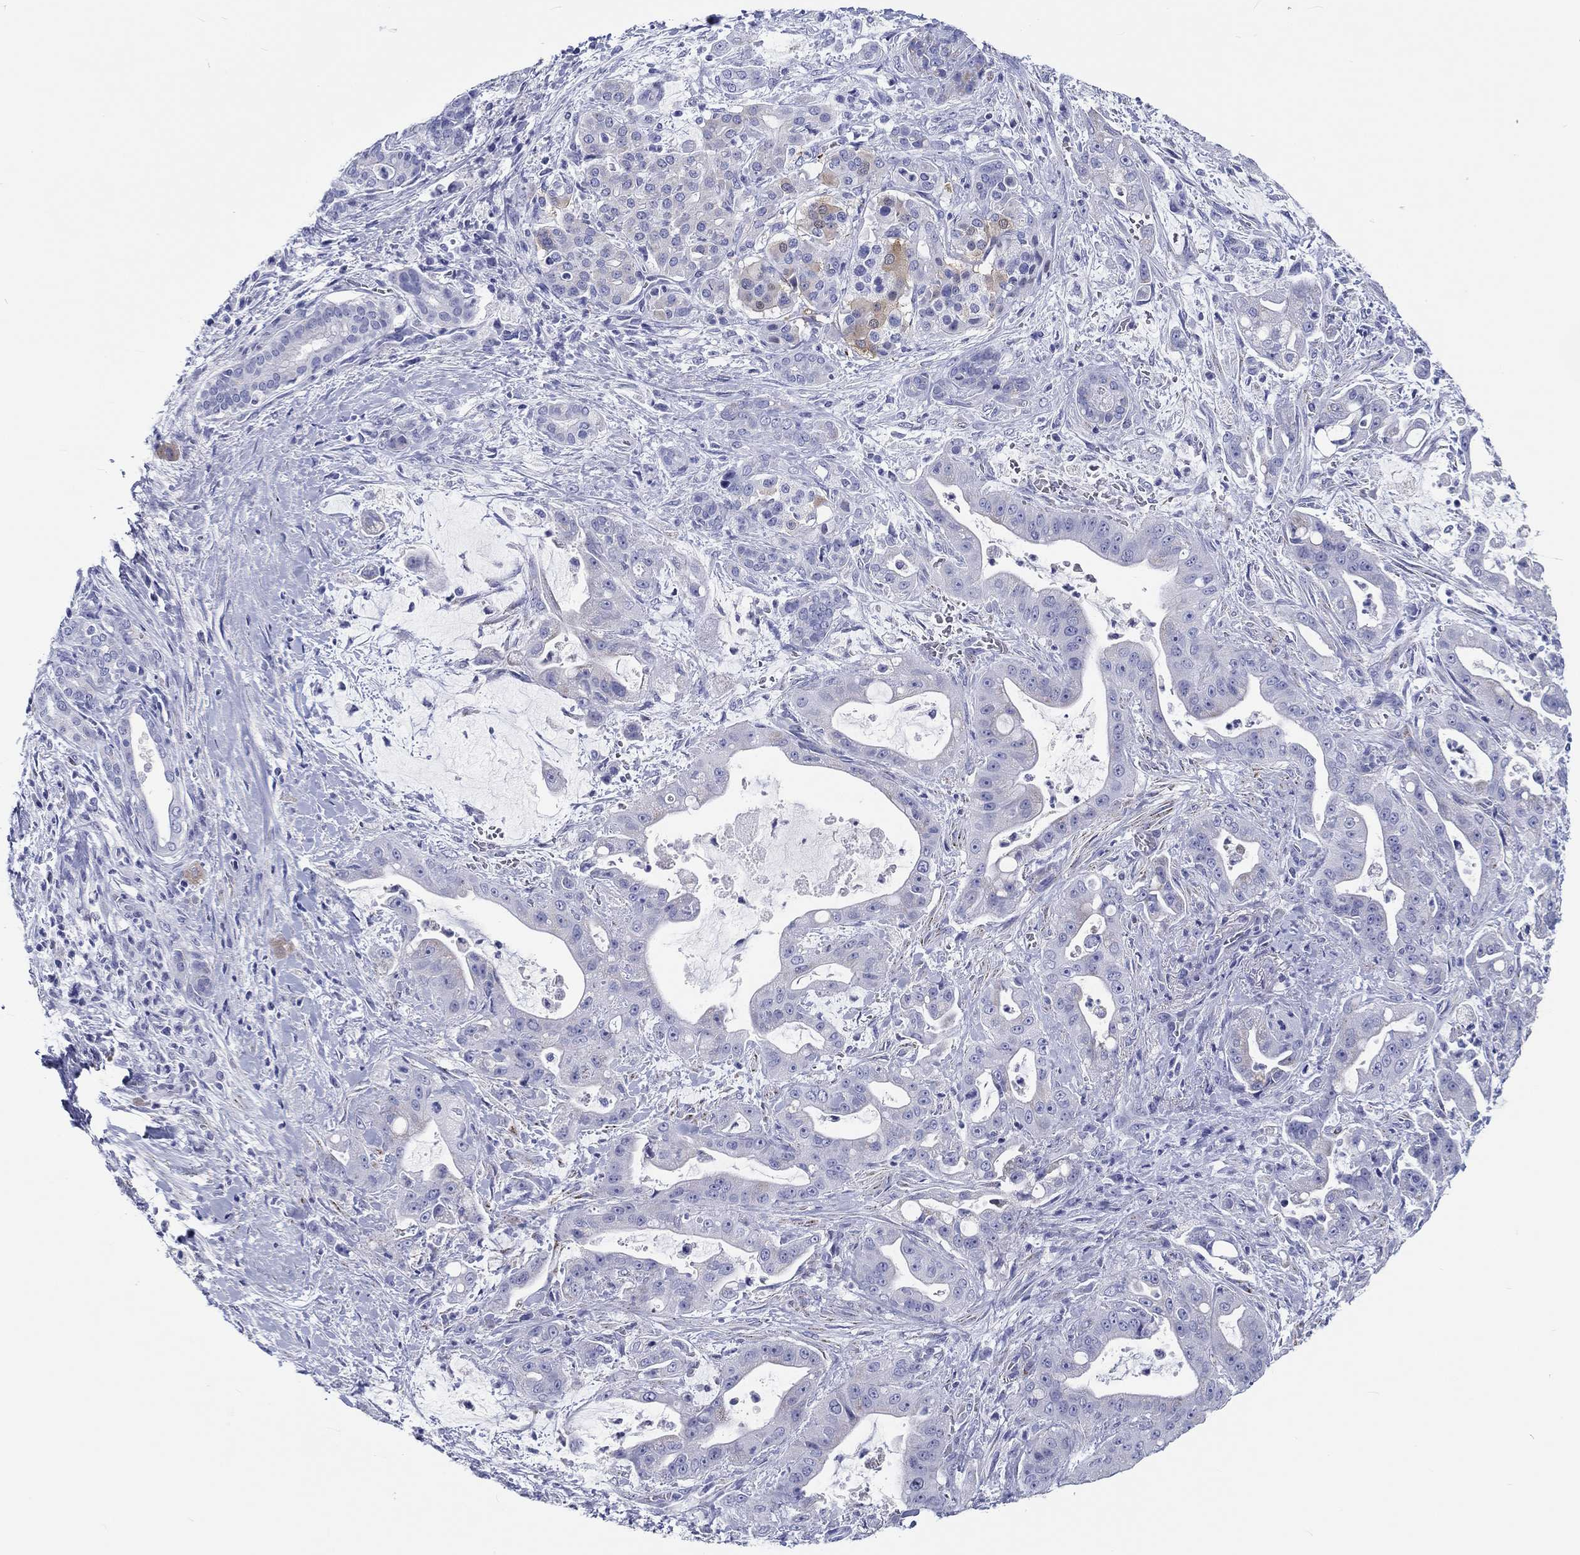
{"staining": {"intensity": "negative", "quantity": "none", "location": "none"}, "tissue": "pancreatic cancer", "cell_type": "Tumor cells", "image_type": "cancer", "snomed": [{"axis": "morphology", "description": "Normal tissue, NOS"}, {"axis": "morphology", "description": "Inflammation, NOS"}, {"axis": "morphology", "description": "Adenocarcinoma, NOS"}, {"axis": "topography", "description": "Pancreas"}], "caption": "A photomicrograph of human pancreatic adenocarcinoma is negative for staining in tumor cells. Brightfield microscopy of immunohistochemistry stained with DAB (brown) and hematoxylin (blue), captured at high magnification.", "gene": "H1-1", "patient": {"sex": "male", "age": 57}}